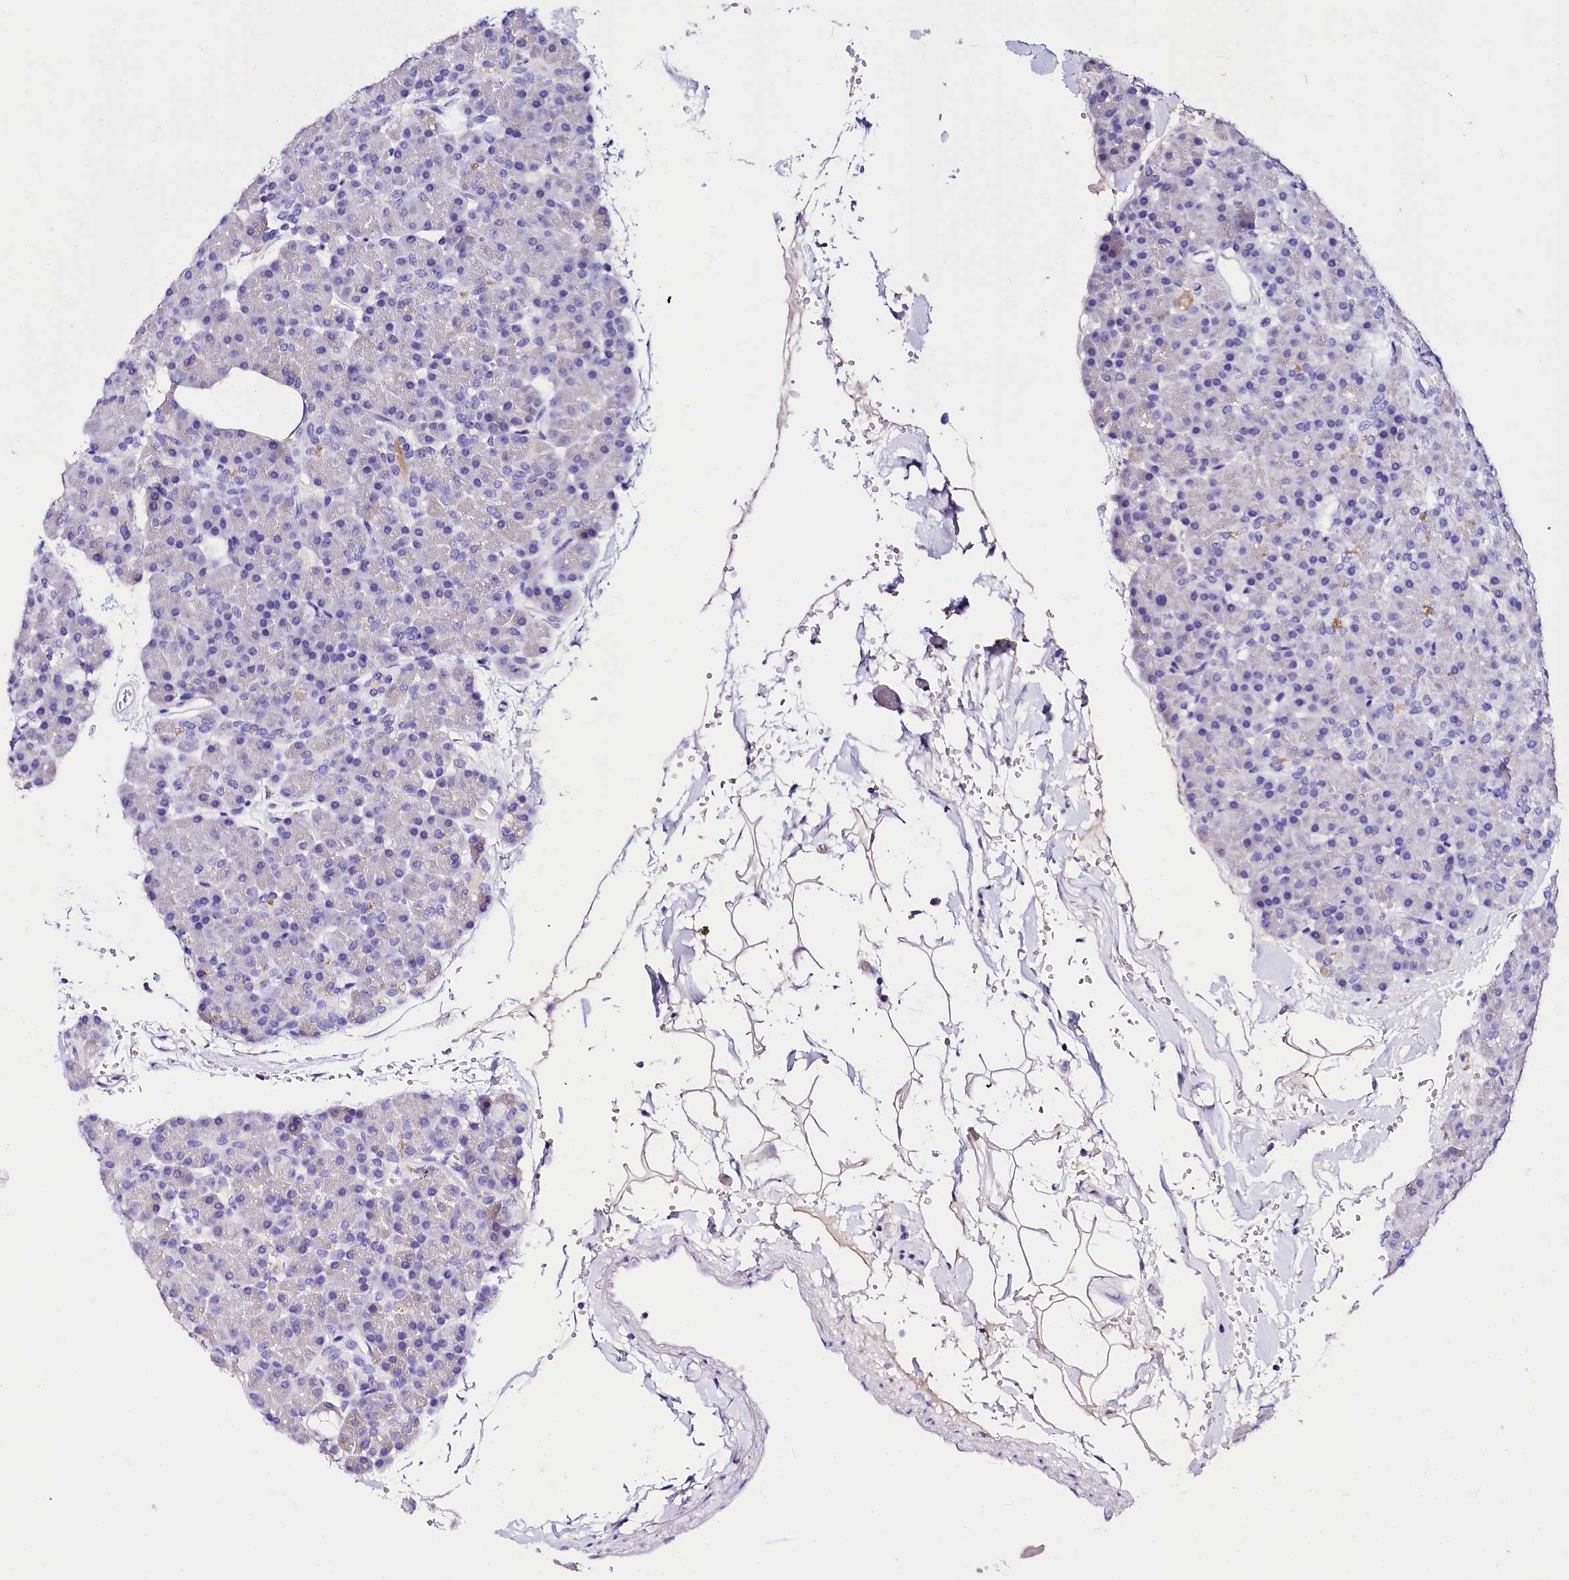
{"staining": {"intensity": "negative", "quantity": "none", "location": "none"}, "tissue": "pancreas", "cell_type": "Exocrine glandular cells", "image_type": "normal", "snomed": [{"axis": "morphology", "description": "Normal tissue, NOS"}, {"axis": "topography", "description": "Pancreas"}], "caption": "The IHC histopathology image has no significant staining in exocrine glandular cells of pancreas.", "gene": "A2ML1", "patient": {"sex": "female", "age": 43}}